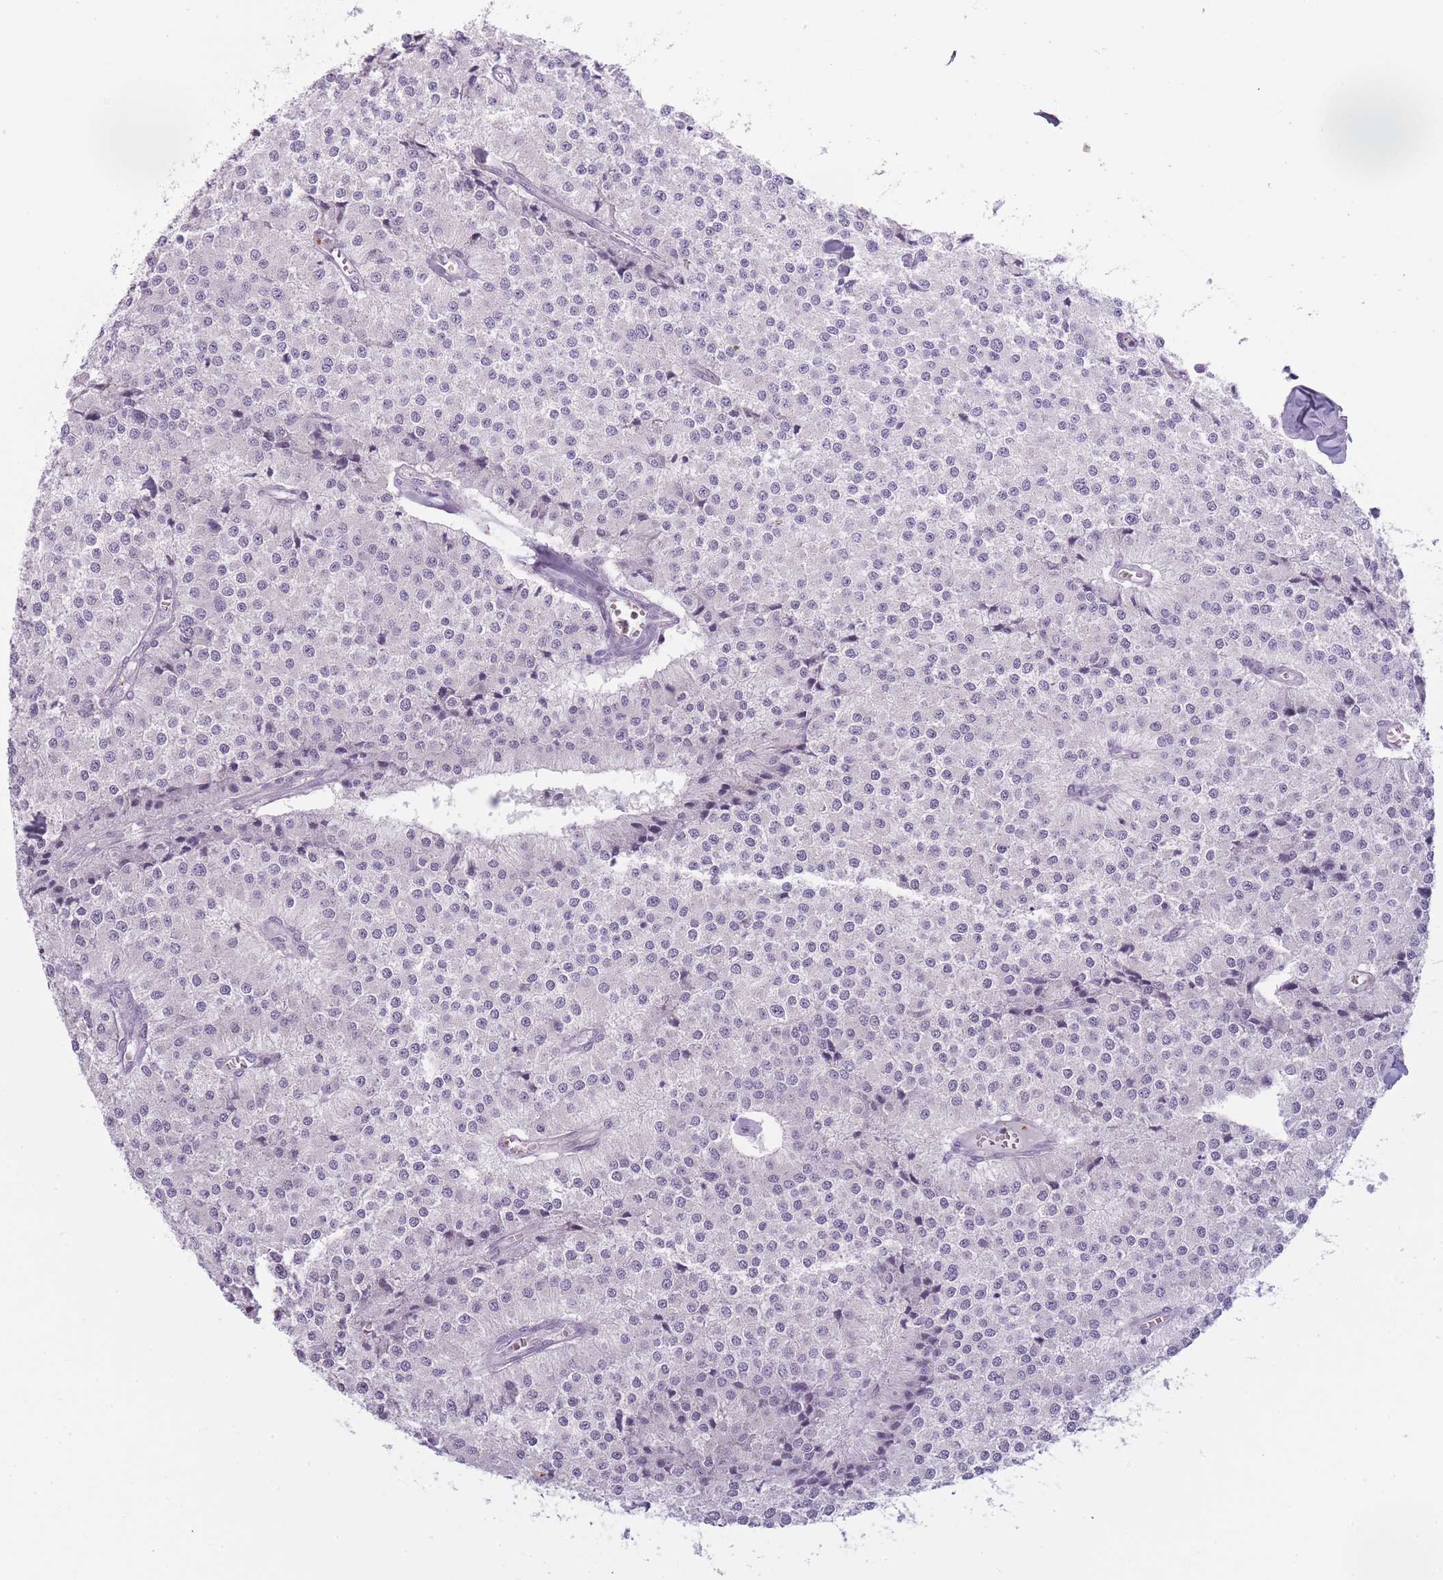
{"staining": {"intensity": "negative", "quantity": "none", "location": "none"}, "tissue": "carcinoid", "cell_type": "Tumor cells", "image_type": "cancer", "snomed": [{"axis": "morphology", "description": "Carcinoid, malignant, NOS"}, {"axis": "topography", "description": "Colon"}], "caption": "An immunohistochemistry histopathology image of carcinoid is shown. There is no staining in tumor cells of carcinoid. The staining was performed using DAB to visualize the protein expression in brown, while the nuclei were stained in blue with hematoxylin (Magnification: 20x).", "gene": "NDST2", "patient": {"sex": "female", "age": 52}}